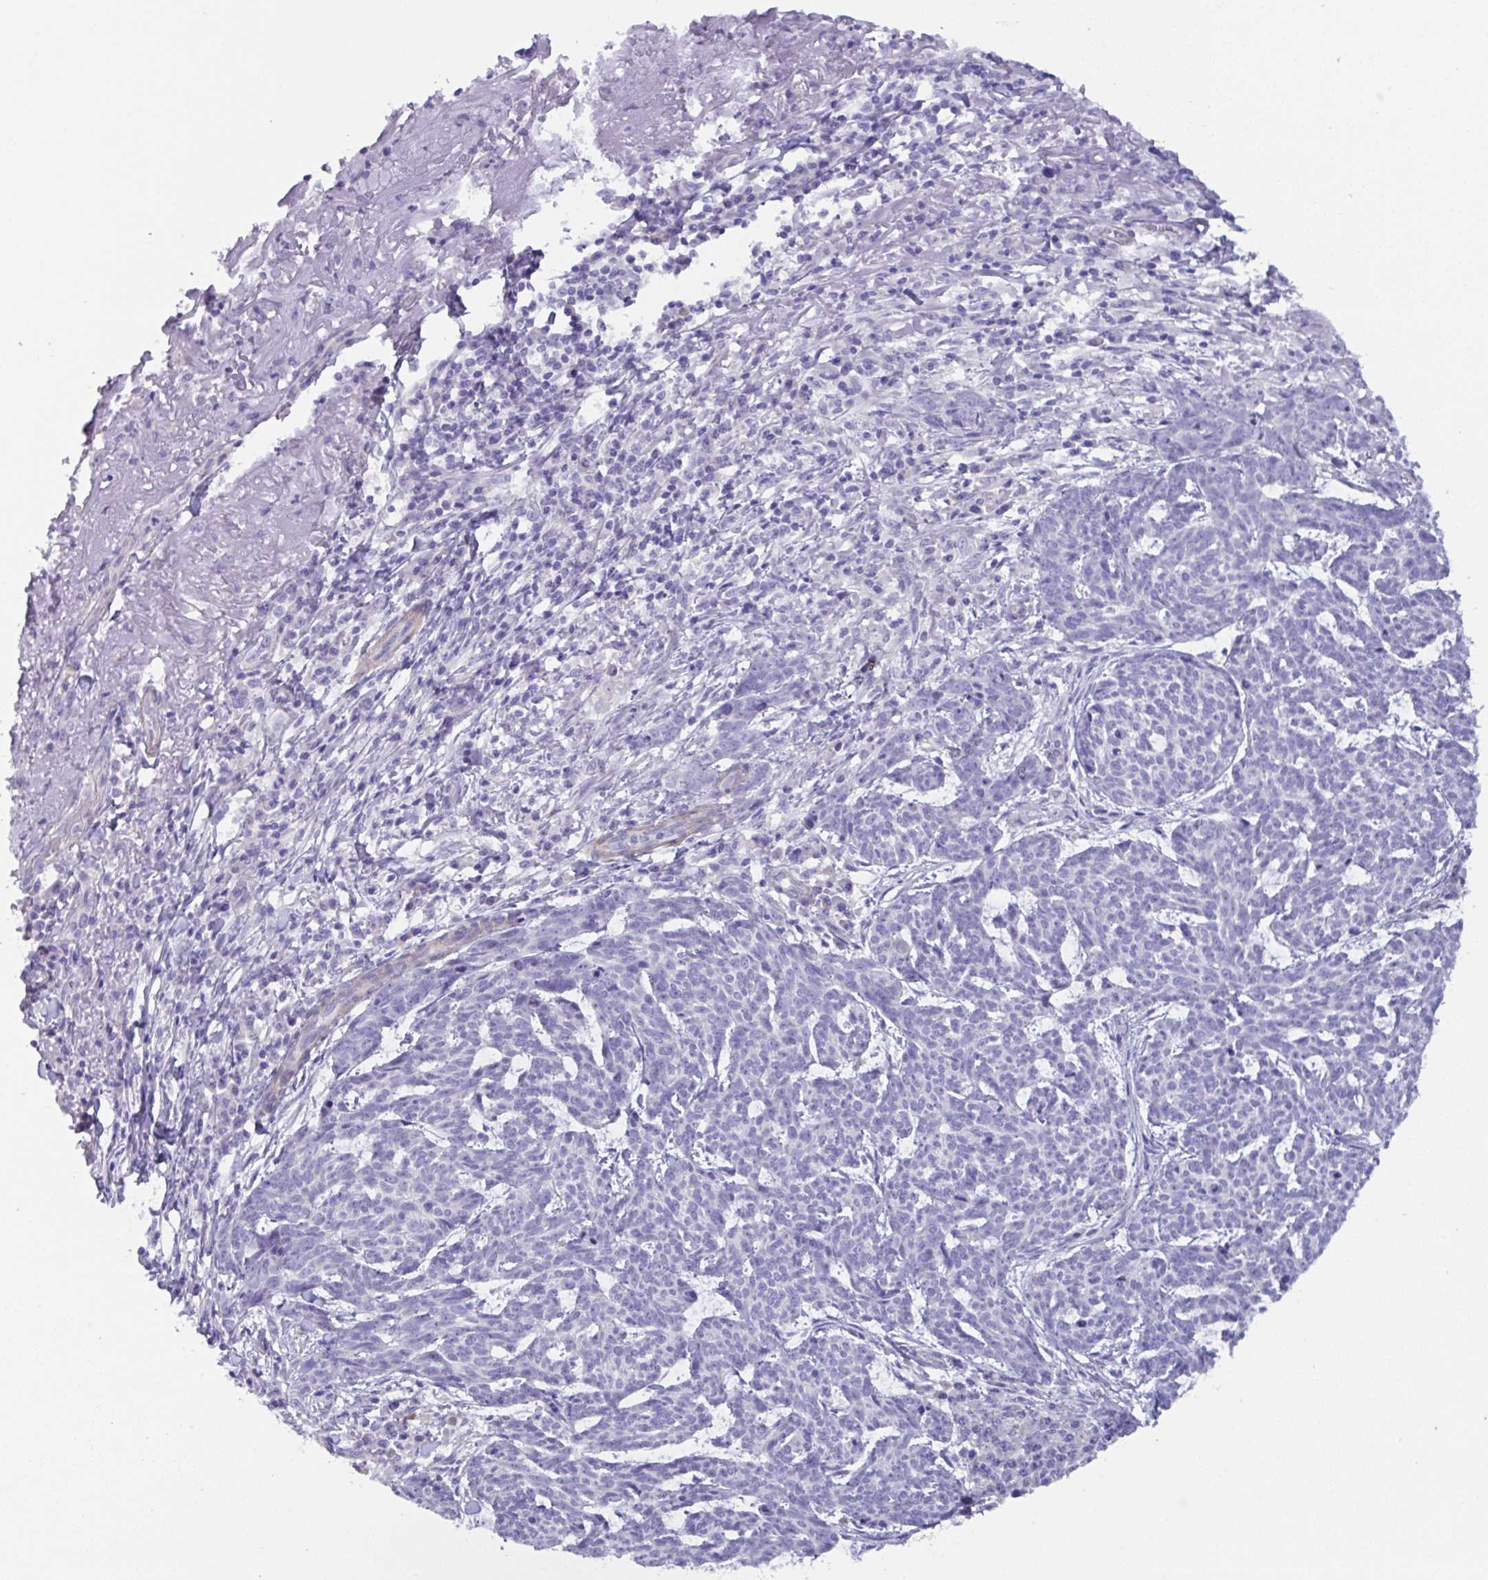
{"staining": {"intensity": "negative", "quantity": "none", "location": "none"}, "tissue": "skin cancer", "cell_type": "Tumor cells", "image_type": "cancer", "snomed": [{"axis": "morphology", "description": "Basal cell carcinoma"}, {"axis": "topography", "description": "Skin"}], "caption": "Immunohistochemistry (IHC) image of neoplastic tissue: skin cancer stained with DAB (3,3'-diaminobenzidine) demonstrates no significant protein staining in tumor cells. Nuclei are stained in blue.", "gene": "MED11", "patient": {"sex": "female", "age": 93}}